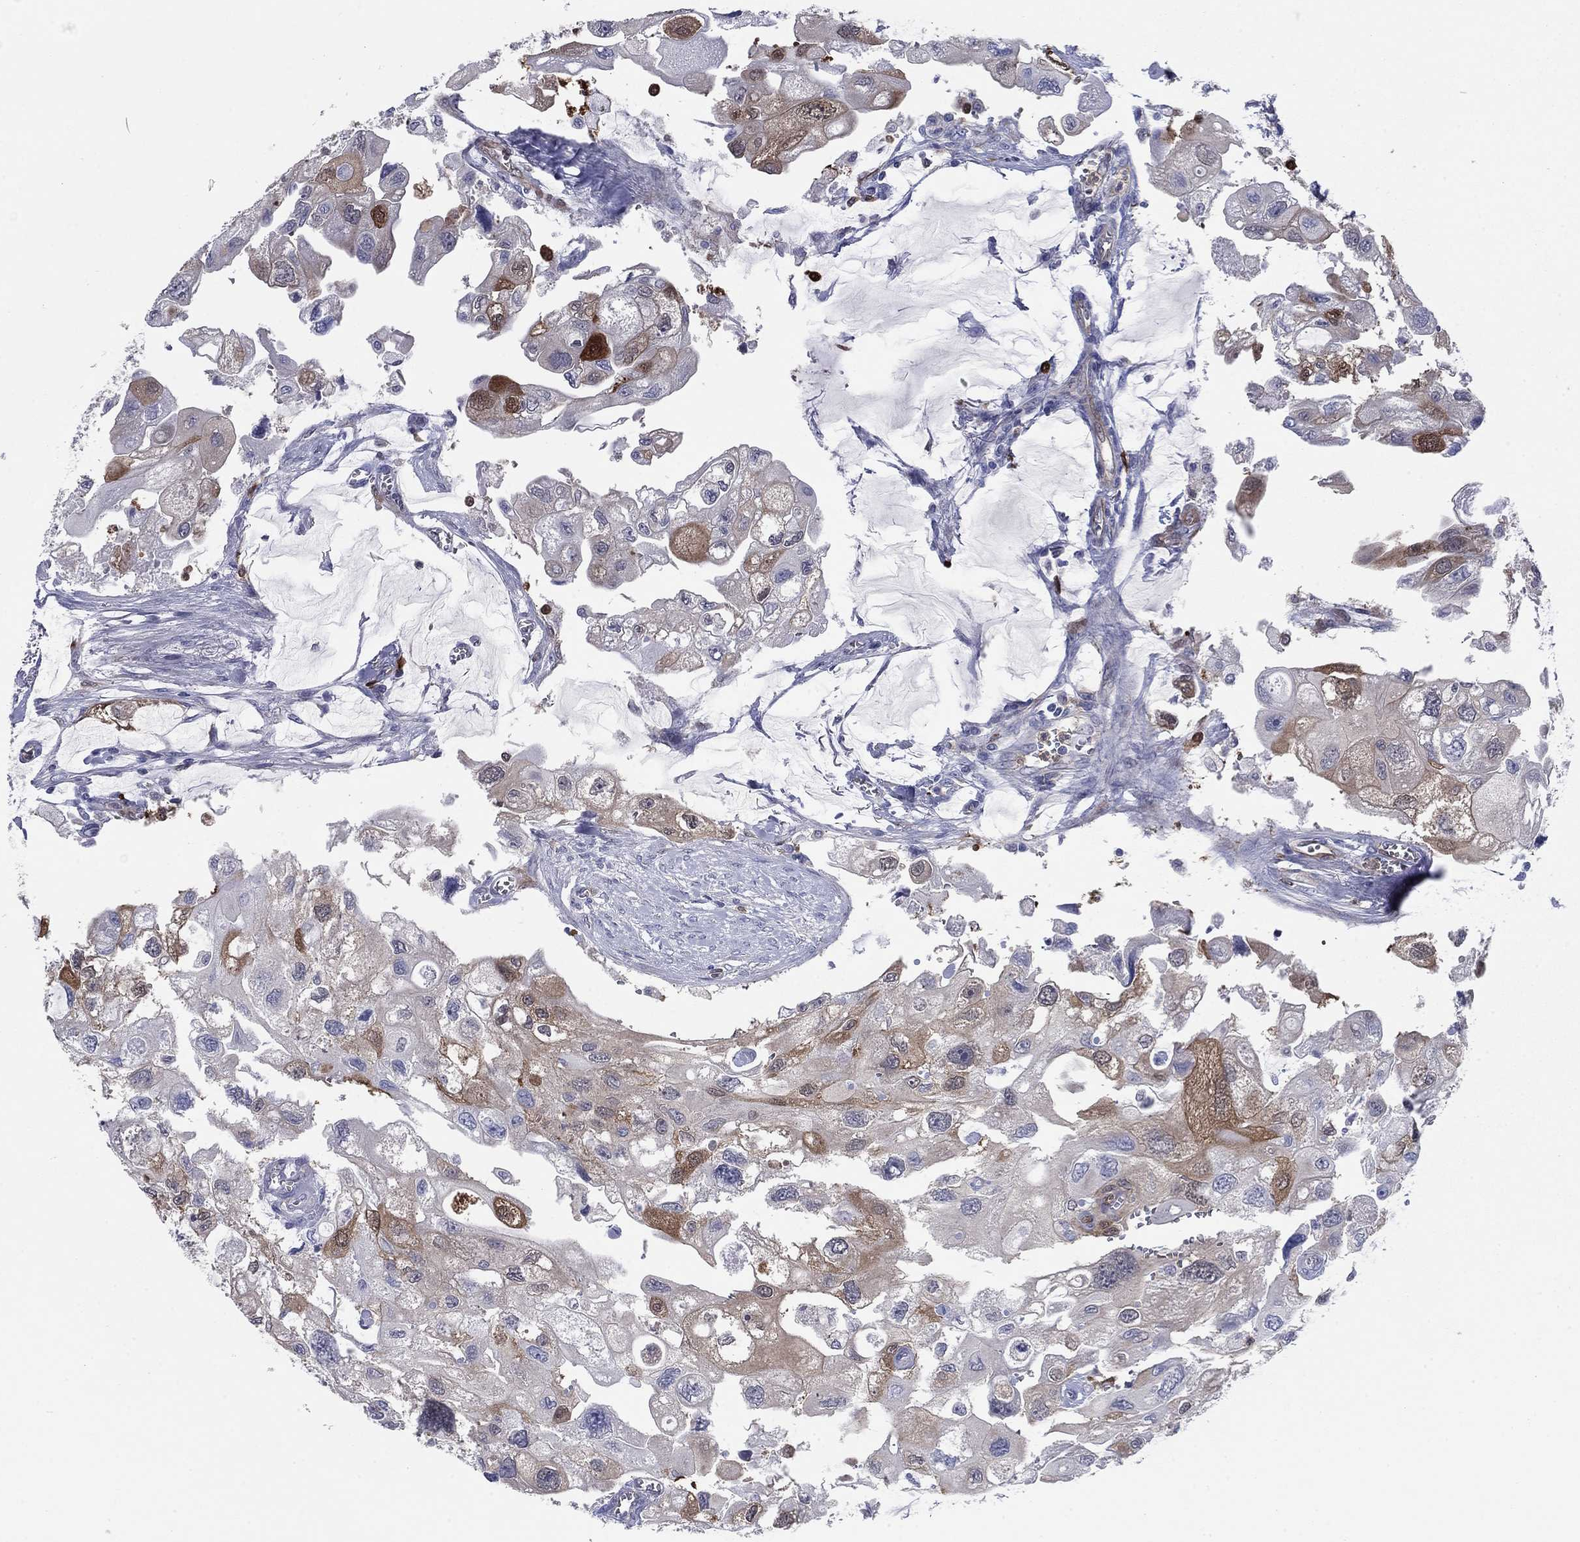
{"staining": {"intensity": "moderate", "quantity": "<25%", "location": "cytoplasmic/membranous"}, "tissue": "urothelial cancer", "cell_type": "Tumor cells", "image_type": "cancer", "snomed": [{"axis": "morphology", "description": "Urothelial carcinoma, High grade"}, {"axis": "topography", "description": "Urinary bladder"}], "caption": "High-grade urothelial carcinoma tissue shows moderate cytoplasmic/membranous positivity in about <25% of tumor cells, visualized by immunohistochemistry. The staining was performed using DAB (3,3'-diaminobenzidine), with brown indicating positive protein expression. Nuclei are stained blue with hematoxylin.", "gene": "STMN1", "patient": {"sex": "male", "age": 59}}